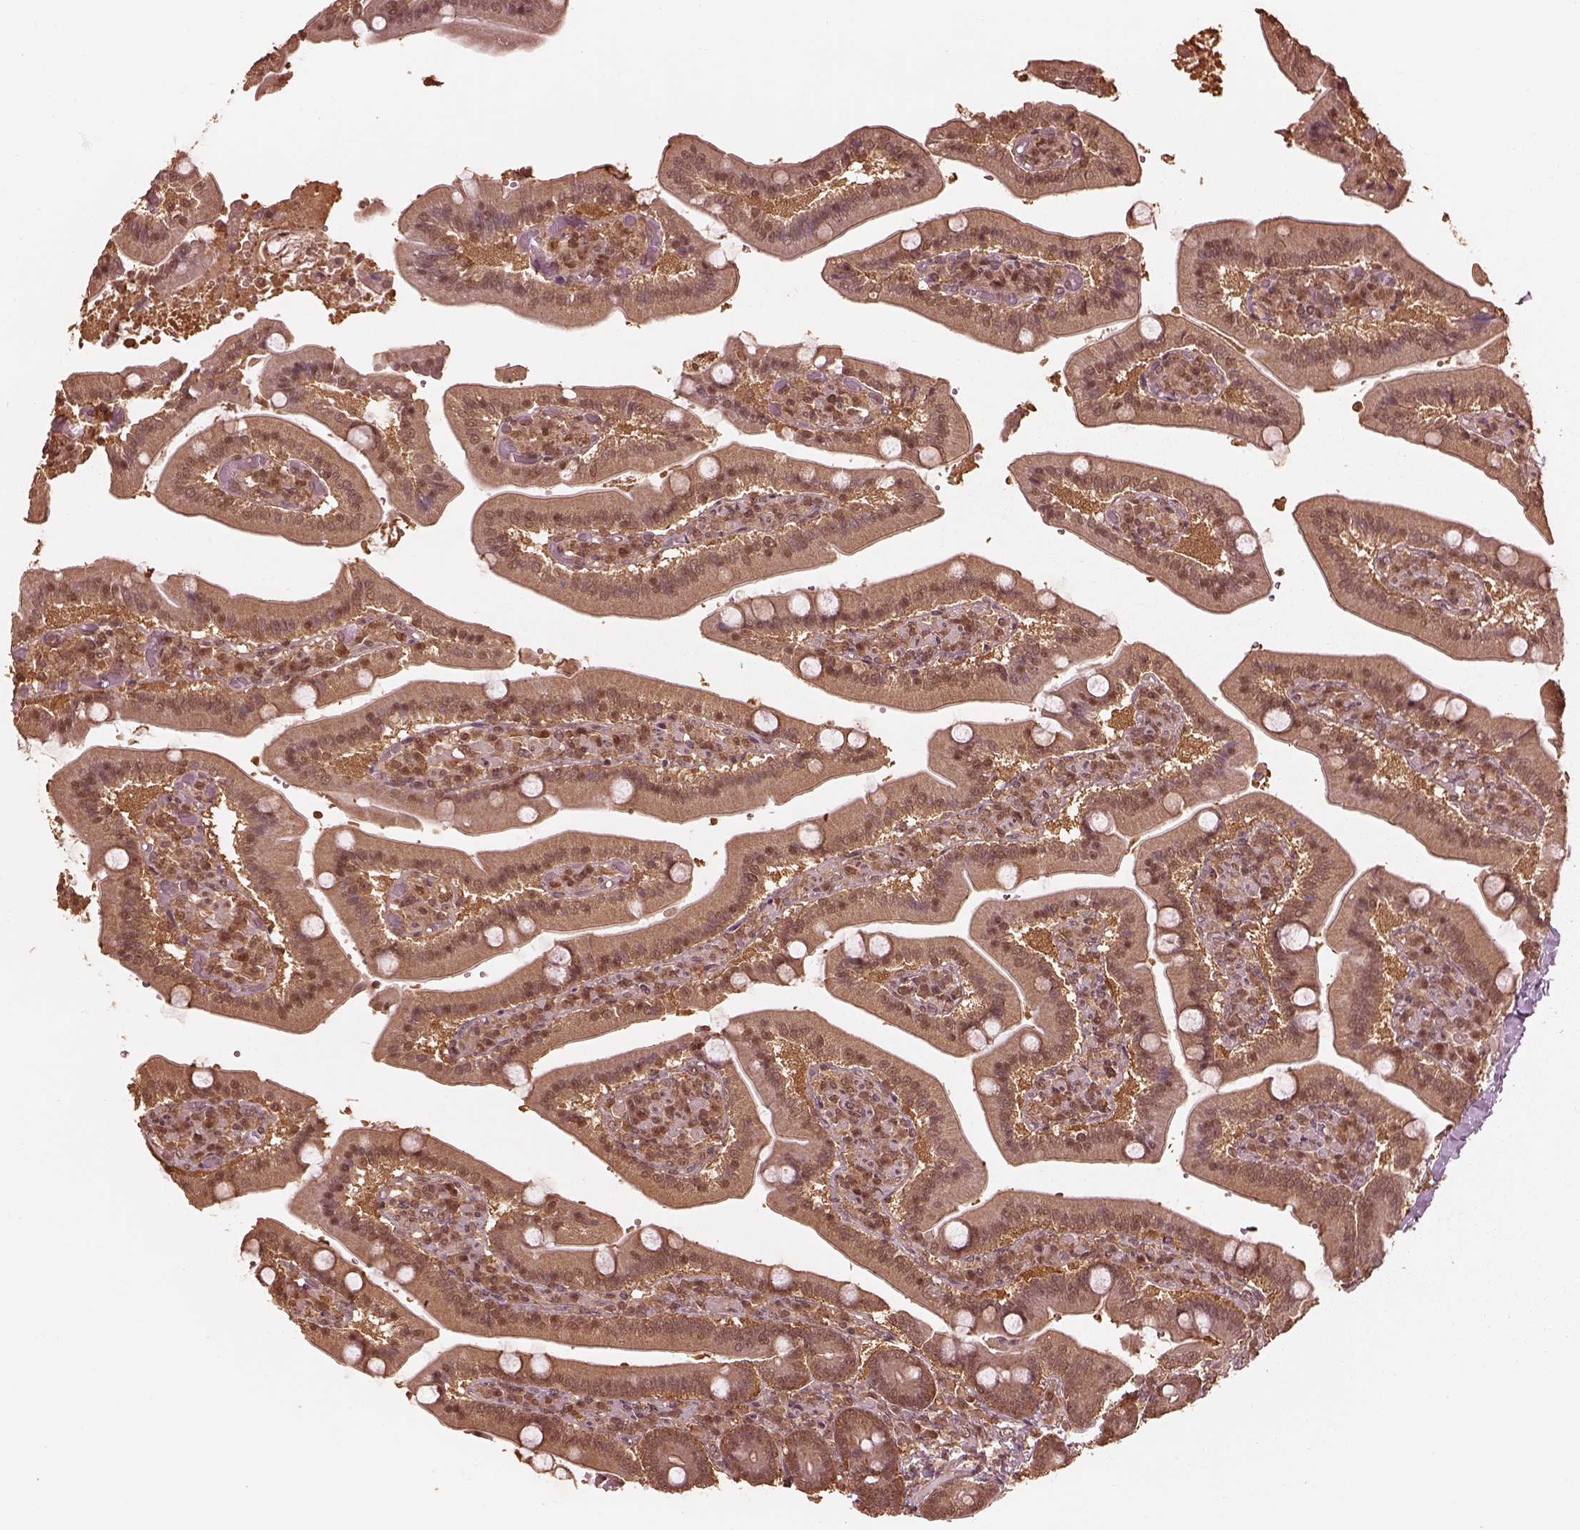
{"staining": {"intensity": "weak", "quantity": ">75%", "location": "cytoplasmic/membranous"}, "tissue": "duodenum", "cell_type": "Glandular cells", "image_type": "normal", "snomed": [{"axis": "morphology", "description": "Normal tissue, NOS"}, {"axis": "topography", "description": "Duodenum"}], "caption": "Immunohistochemistry (DAB) staining of benign duodenum displays weak cytoplasmic/membranous protein positivity in about >75% of glandular cells.", "gene": "PSMC5", "patient": {"sex": "female", "age": 62}}